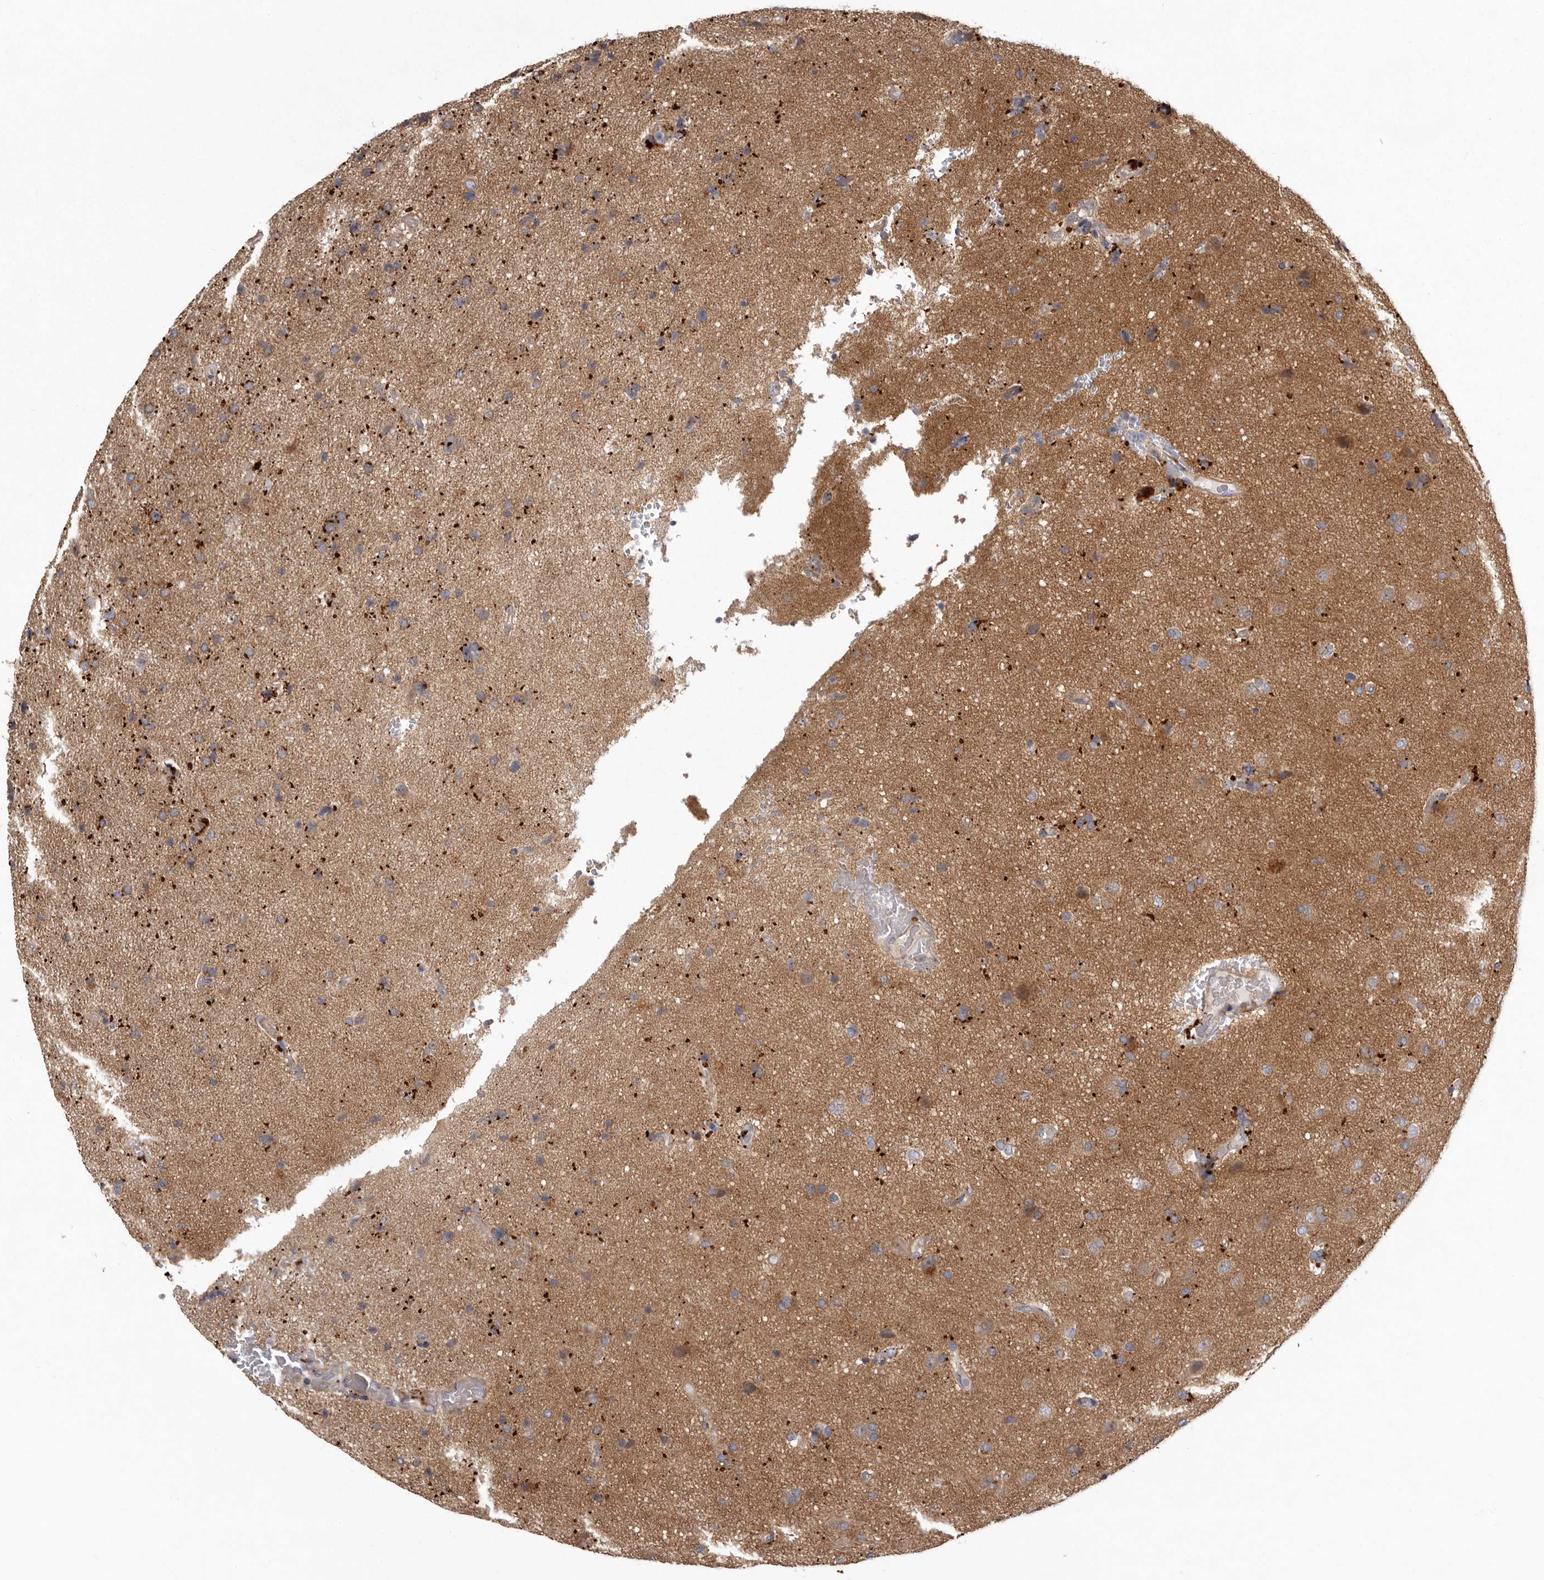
{"staining": {"intensity": "moderate", "quantity": ">75%", "location": "cytoplasmic/membranous"}, "tissue": "glioma", "cell_type": "Tumor cells", "image_type": "cancer", "snomed": [{"axis": "morphology", "description": "Glioma, malignant, High grade"}, {"axis": "topography", "description": "Brain"}], "caption": "Immunohistochemistry (IHC) image of high-grade glioma (malignant) stained for a protein (brown), which exhibits medium levels of moderate cytoplasmic/membranous positivity in about >75% of tumor cells.", "gene": "WDR47", "patient": {"sex": "male", "age": 72}}